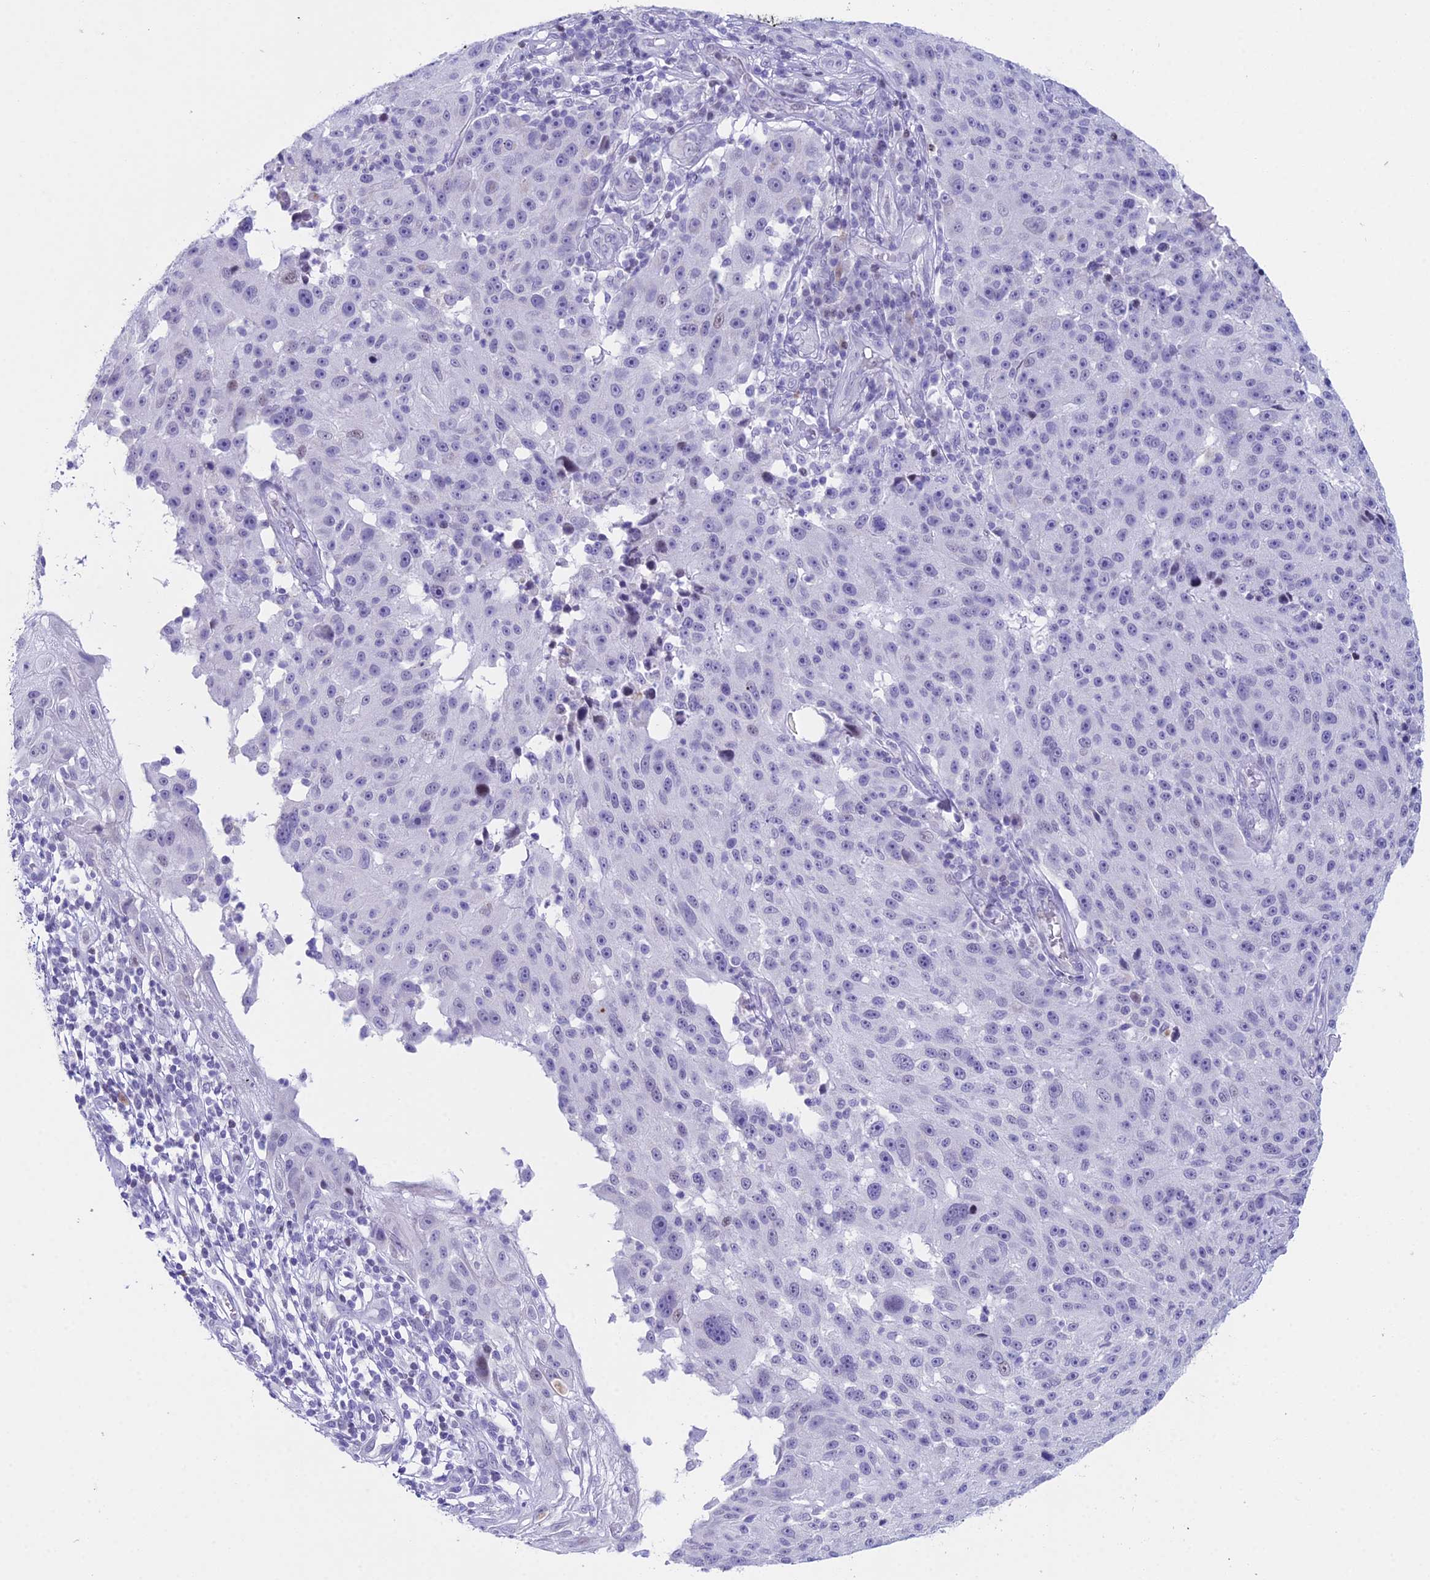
{"staining": {"intensity": "negative", "quantity": "none", "location": "none"}, "tissue": "melanoma", "cell_type": "Tumor cells", "image_type": "cancer", "snomed": [{"axis": "morphology", "description": "Malignant melanoma, NOS"}, {"axis": "topography", "description": "Skin"}], "caption": "There is no significant staining in tumor cells of malignant melanoma.", "gene": "CC2D2A", "patient": {"sex": "male", "age": 53}}